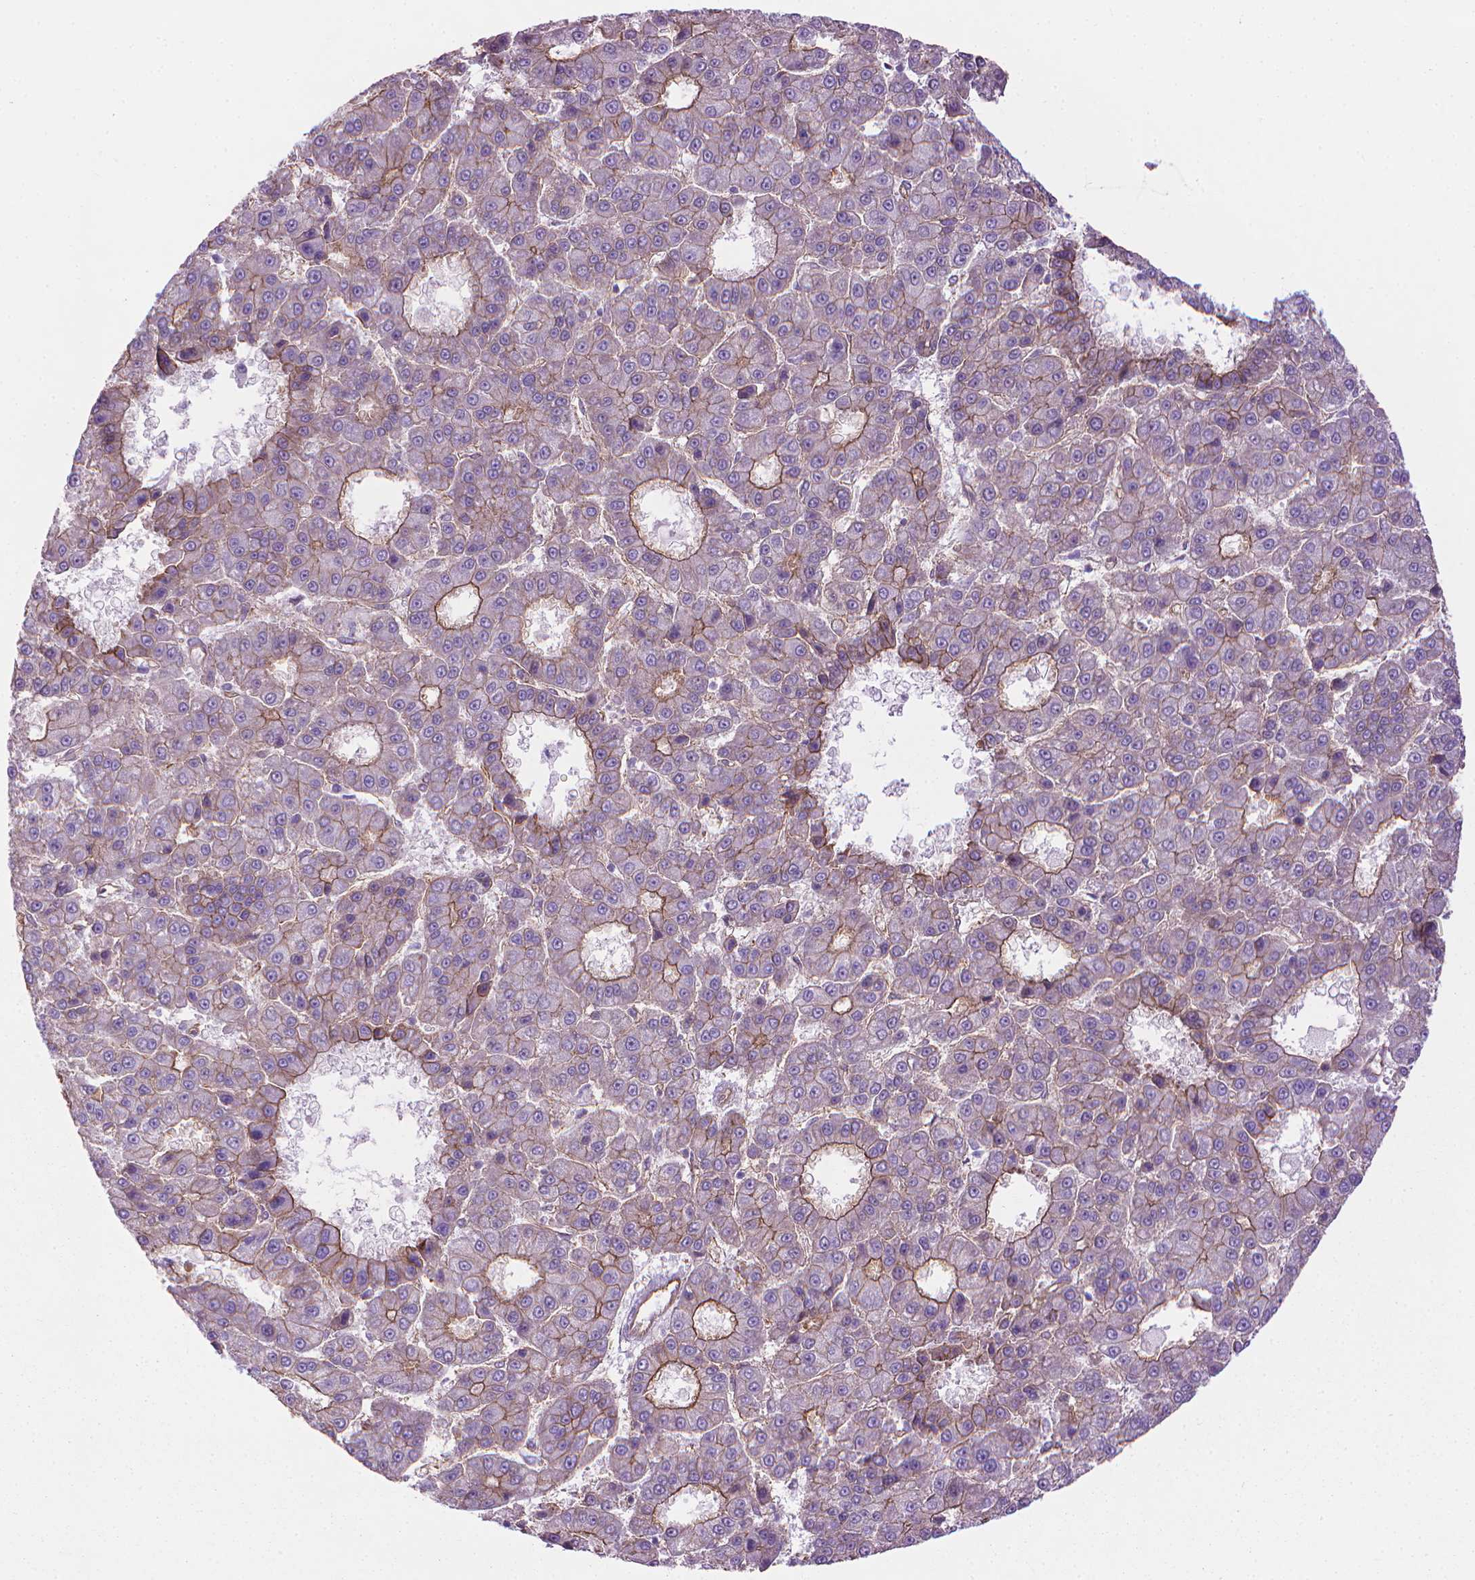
{"staining": {"intensity": "moderate", "quantity": "<25%", "location": "cytoplasmic/membranous"}, "tissue": "liver cancer", "cell_type": "Tumor cells", "image_type": "cancer", "snomed": [{"axis": "morphology", "description": "Carcinoma, Hepatocellular, NOS"}, {"axis": "topography", "description": "Liver"}], "caption": "The micrograph demonstrates immunohistochemical staining of liver hepatocellular carcinoma. There is moderate cytoplasmic/membranous staining is identified in about <25% of tumor cells.", "gene": "TENT5A", "patient": {"sex": "male", "age": 70}}